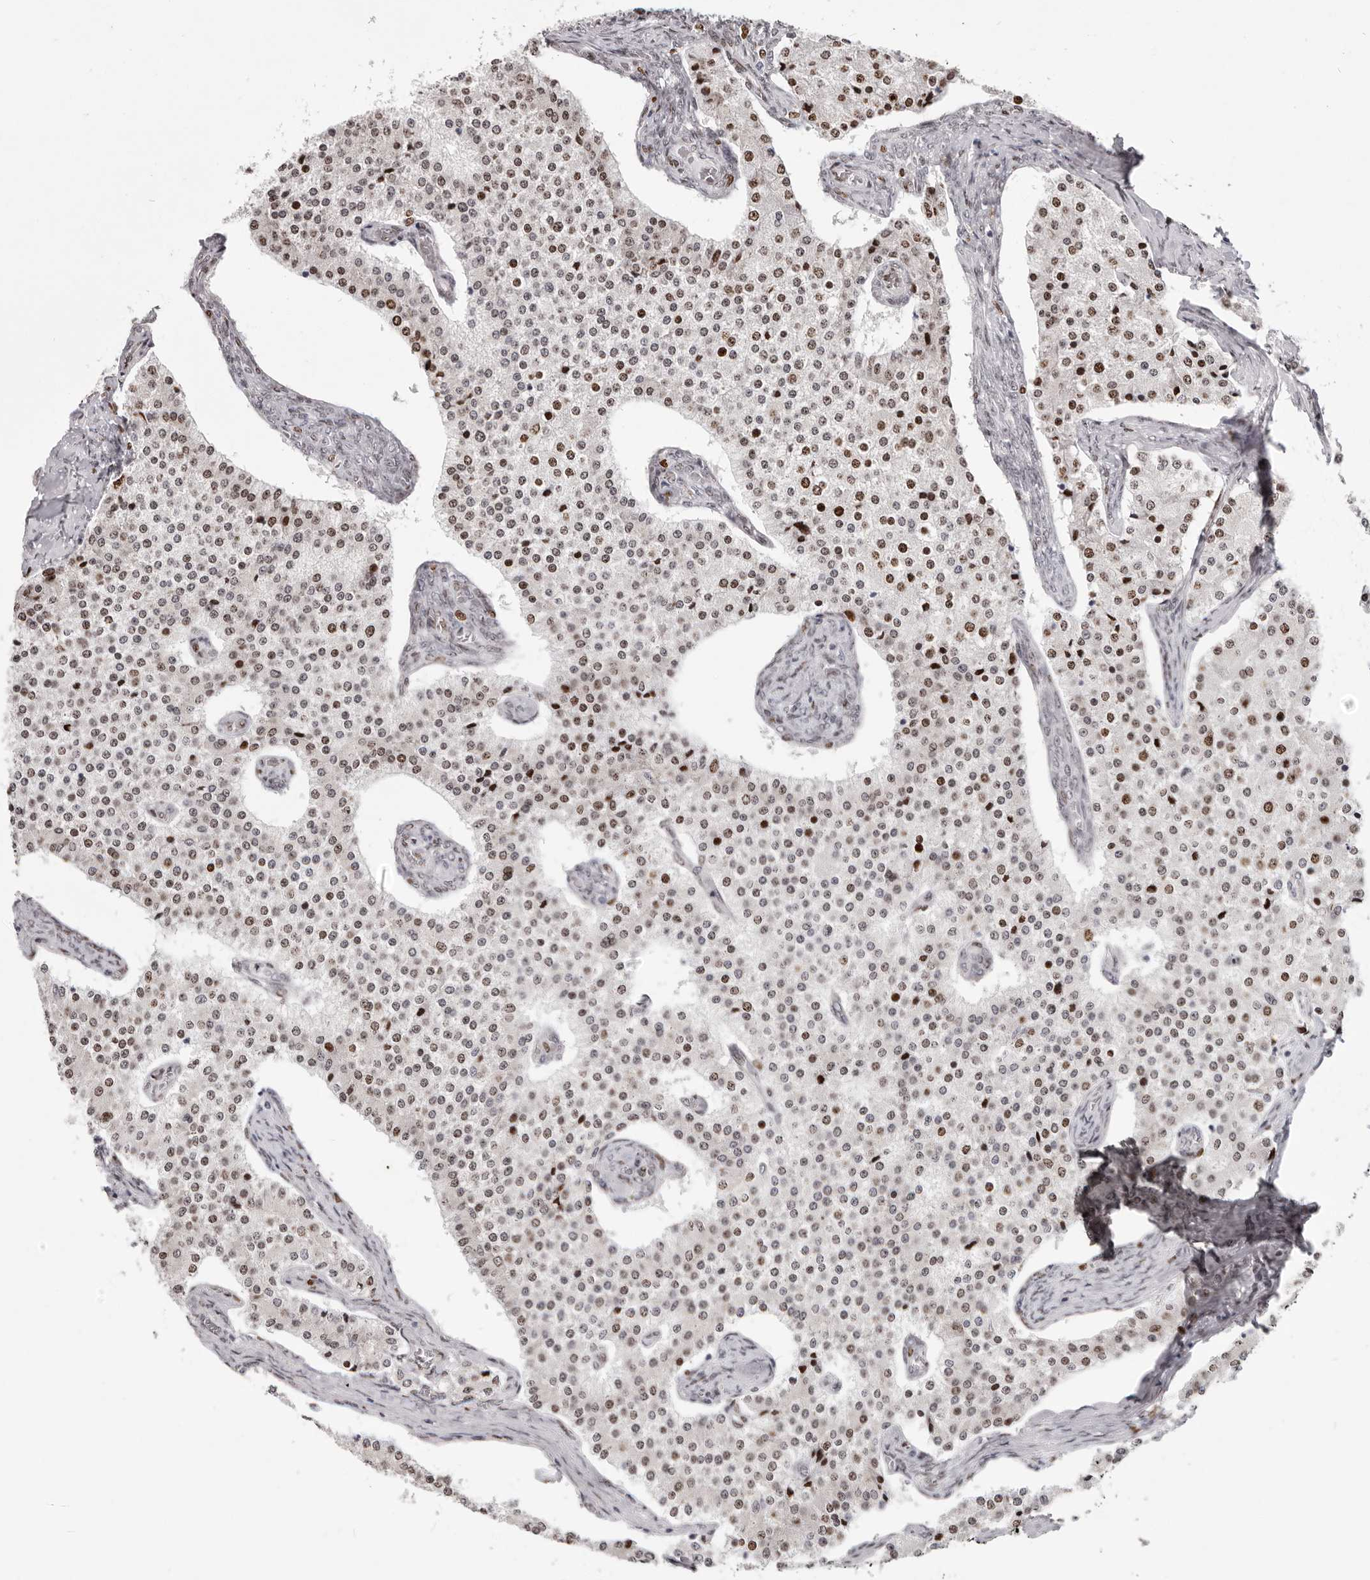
{"staining": {"intensity": "moderate", "quantity": ">75%", "location": "nuclear"}, "tissue": "carcinoid", "cell_type": "Tumor cells", "image_type": "cancer", "snomed": [{"axis": "morphology", "description": "Carcinoid, malignant, NOS"}, {"axis": "topography", "description": "Colon"}], "caption": "This is an image of immunohistochemistry (IHC) staining of malignant carcinoid, which shows moderate expression in the nuclear of tumor cells.", "gene": "SRP19", "patient": {"sex": "female", "age": 52}}